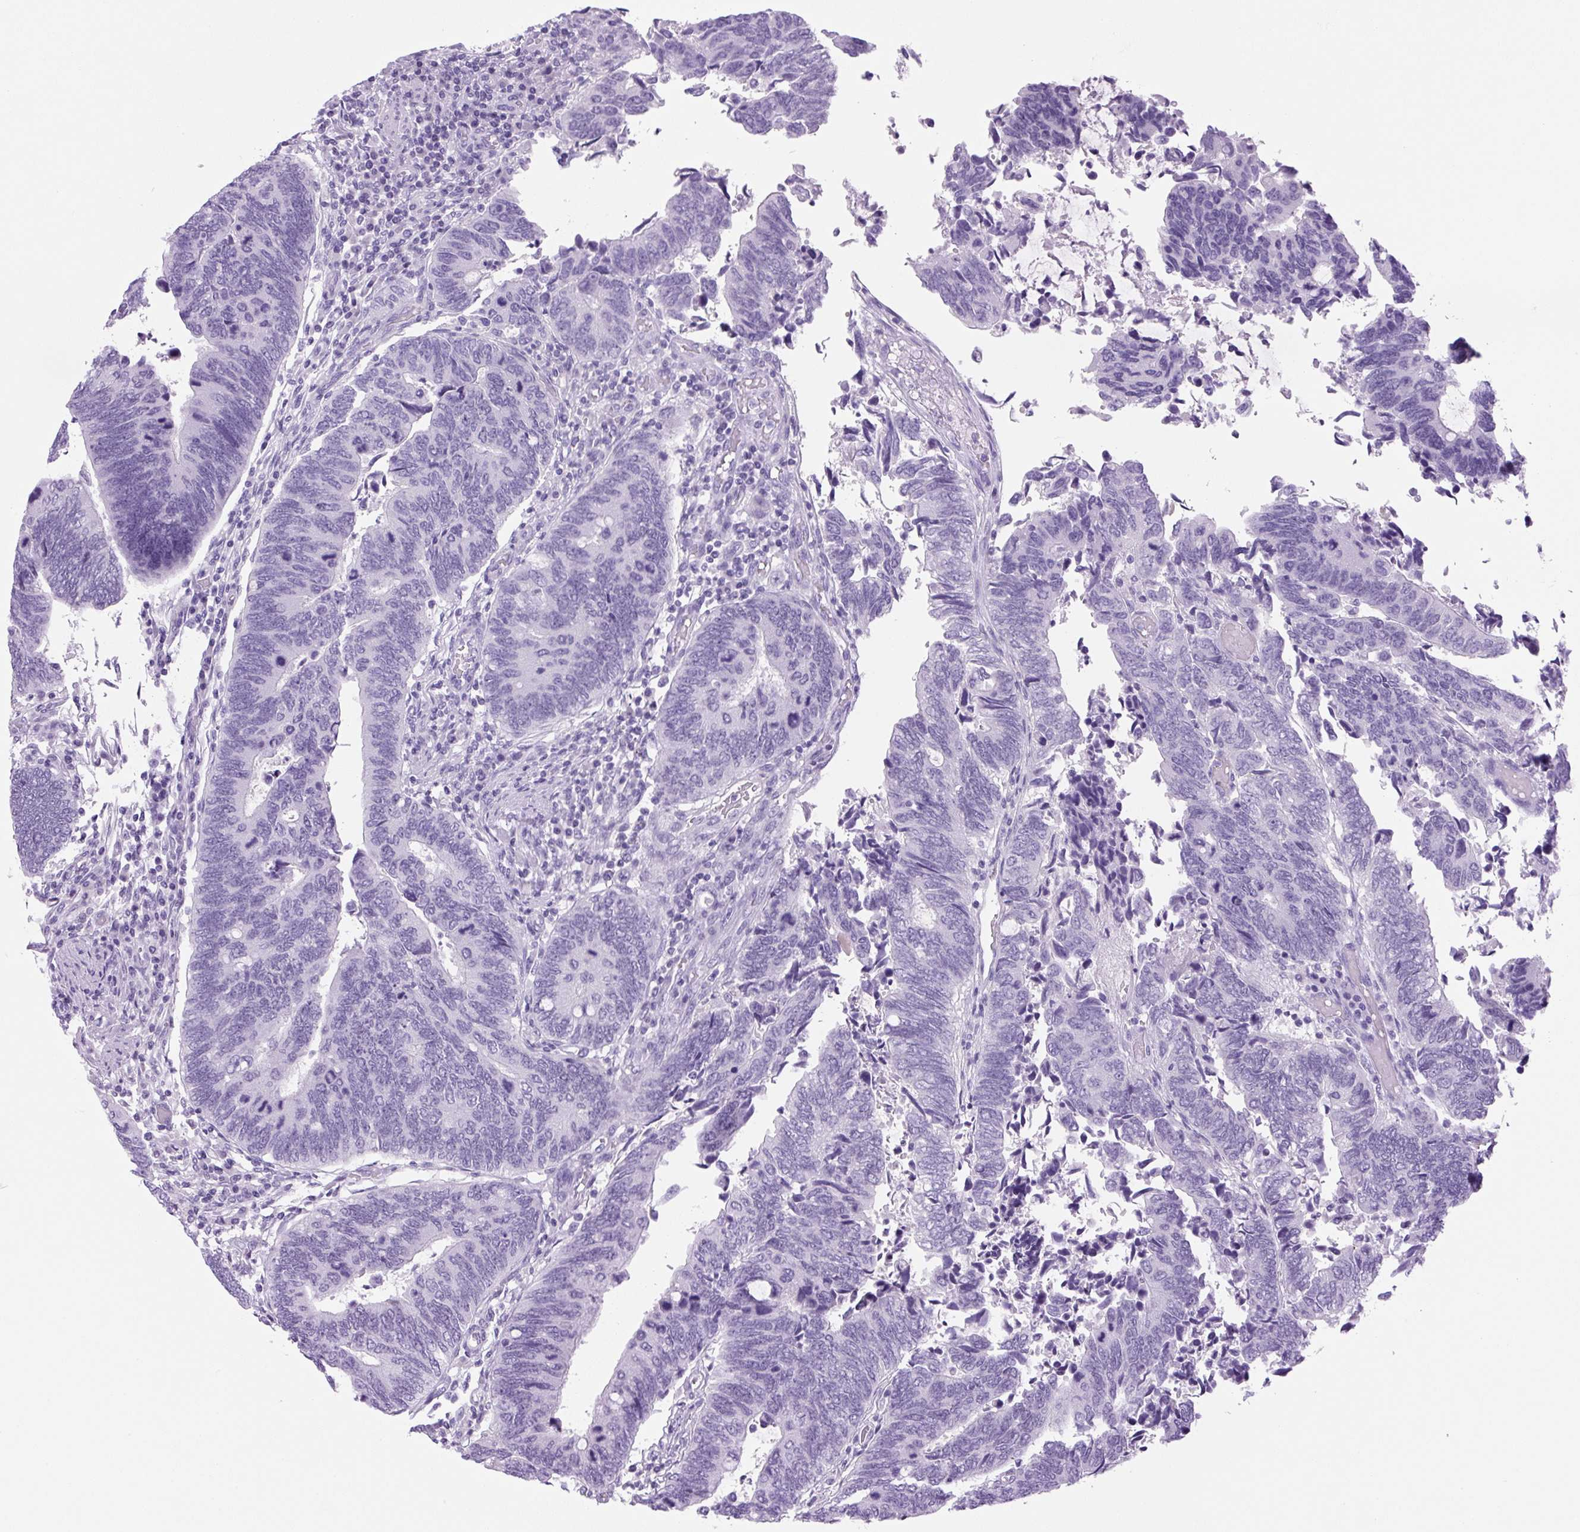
{"staining": {"intensity": "negative", "quantity": "none", "location": "none"}, "tissue": "colorectal cancer", "cell_type": "Tumor cells", "image_type": "cancer", "snomed": [{"axis": "morphology", "description": "Adenocarcinoma, NOS"}, {"axis": "topography", "description": "Colon"}], "caption": "The IHC photomicrograph has no significant staining in tumor cells of colorectal adenocarcinoma tissue. The staining was performed using DAB (3,3'-diaminobenzidine) to visualize the protein expression in brown, while the nuclei were stained in blue with hematoxylin (Magnification: 20x).", "gene": "PRRT1", "patient": {"sex": "male", "age": 87}}